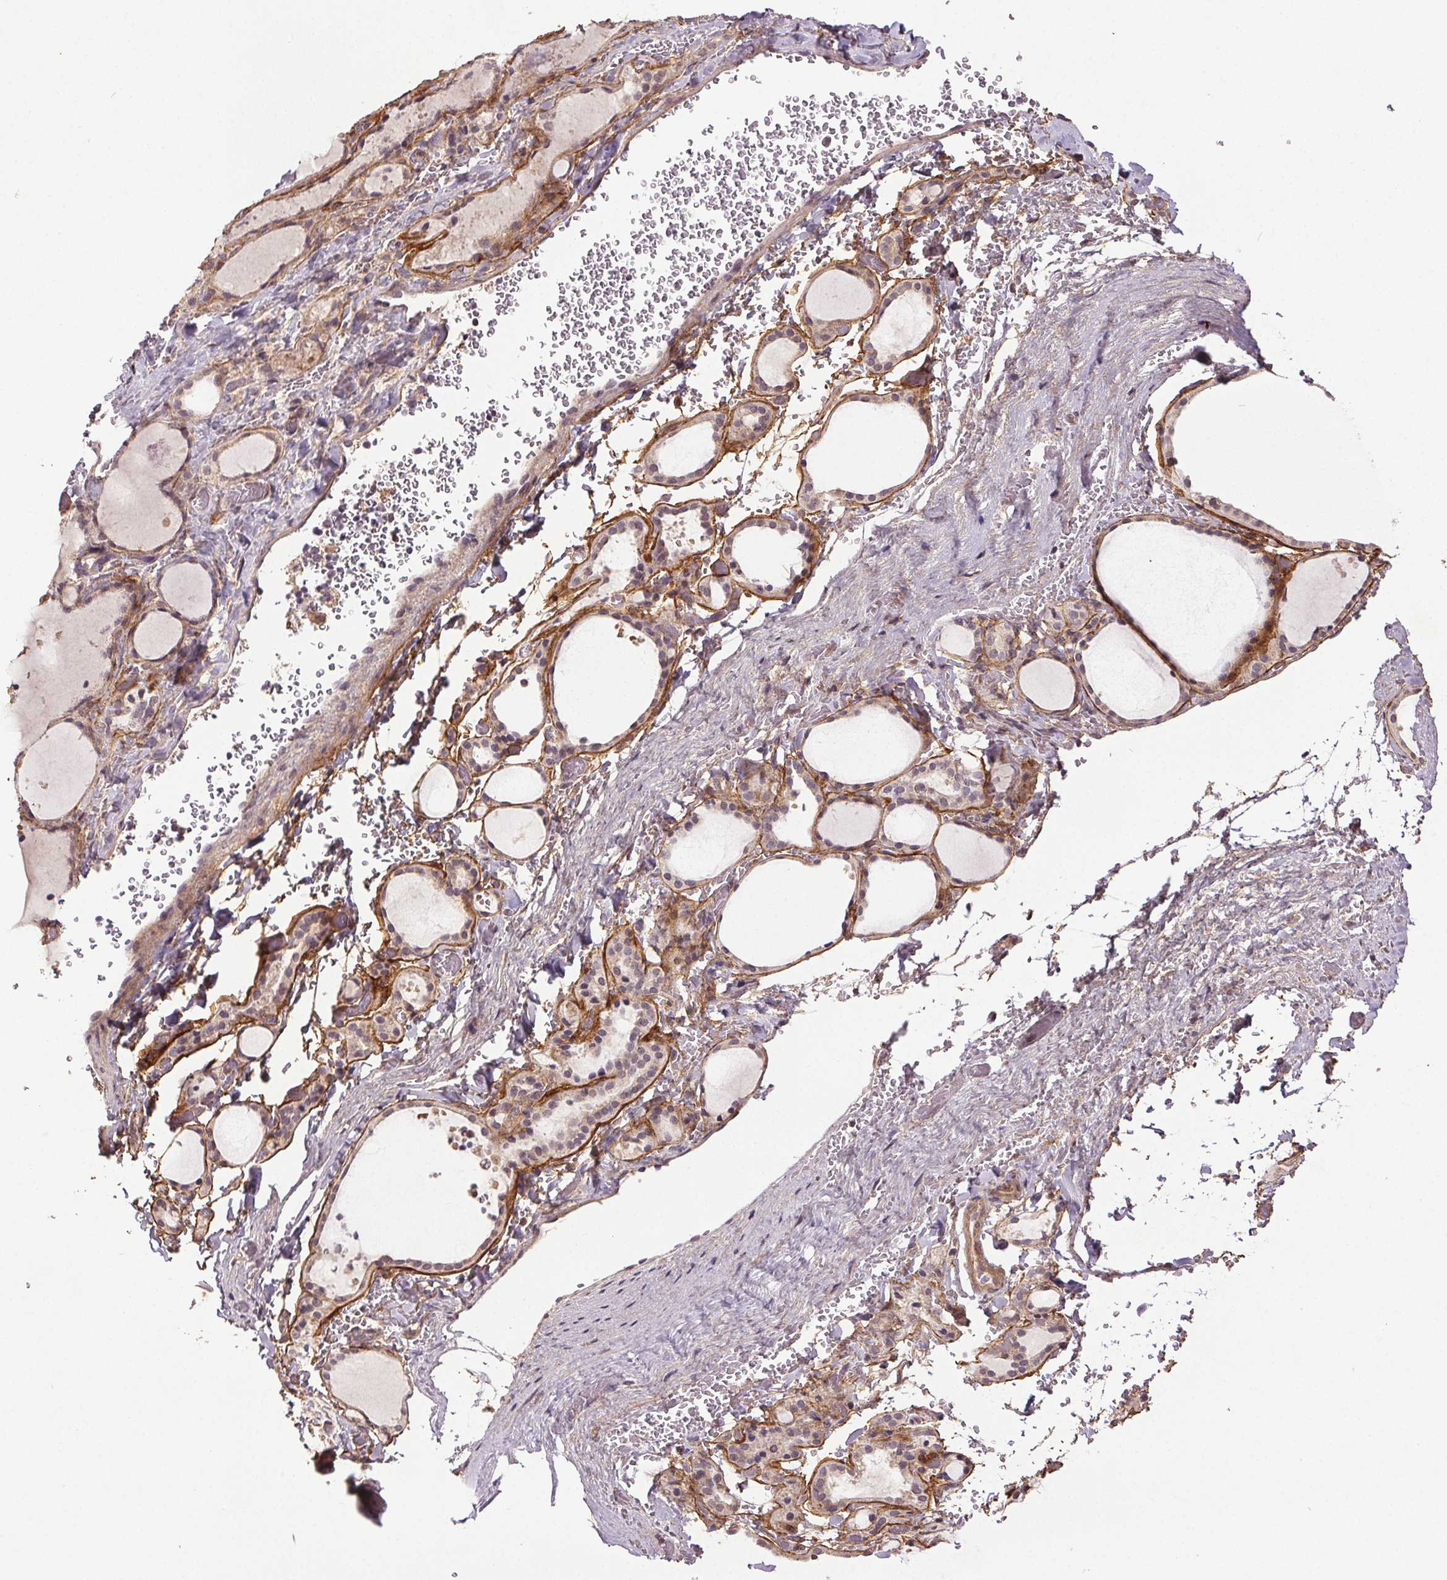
{"staining": {"intensity": "moderate", "quantity": "<25%", "location": "cytoplasmic/membranous"}, "tissue": "thyroid gland", "cell_type": "Glandular cells", "image_type": "normal", "snomed": [{"axis": "morphology", "description": "Normal tissue, NOS"}, {"axis": "topography", "description": "Thyroid gland"}], "caption": "Thyroid gland stained with DAB (3,3'-diaminobenzidine) IHC demonstrates low levels of moderate cytoplasmic/membranous expression in about <25% of glandular cells. Immunohistochemistry stains the protein of interest in brown and the nuclei are stained blue.", "gene": "EPHB3", "patient": {"sex": "female", "age": 36}}